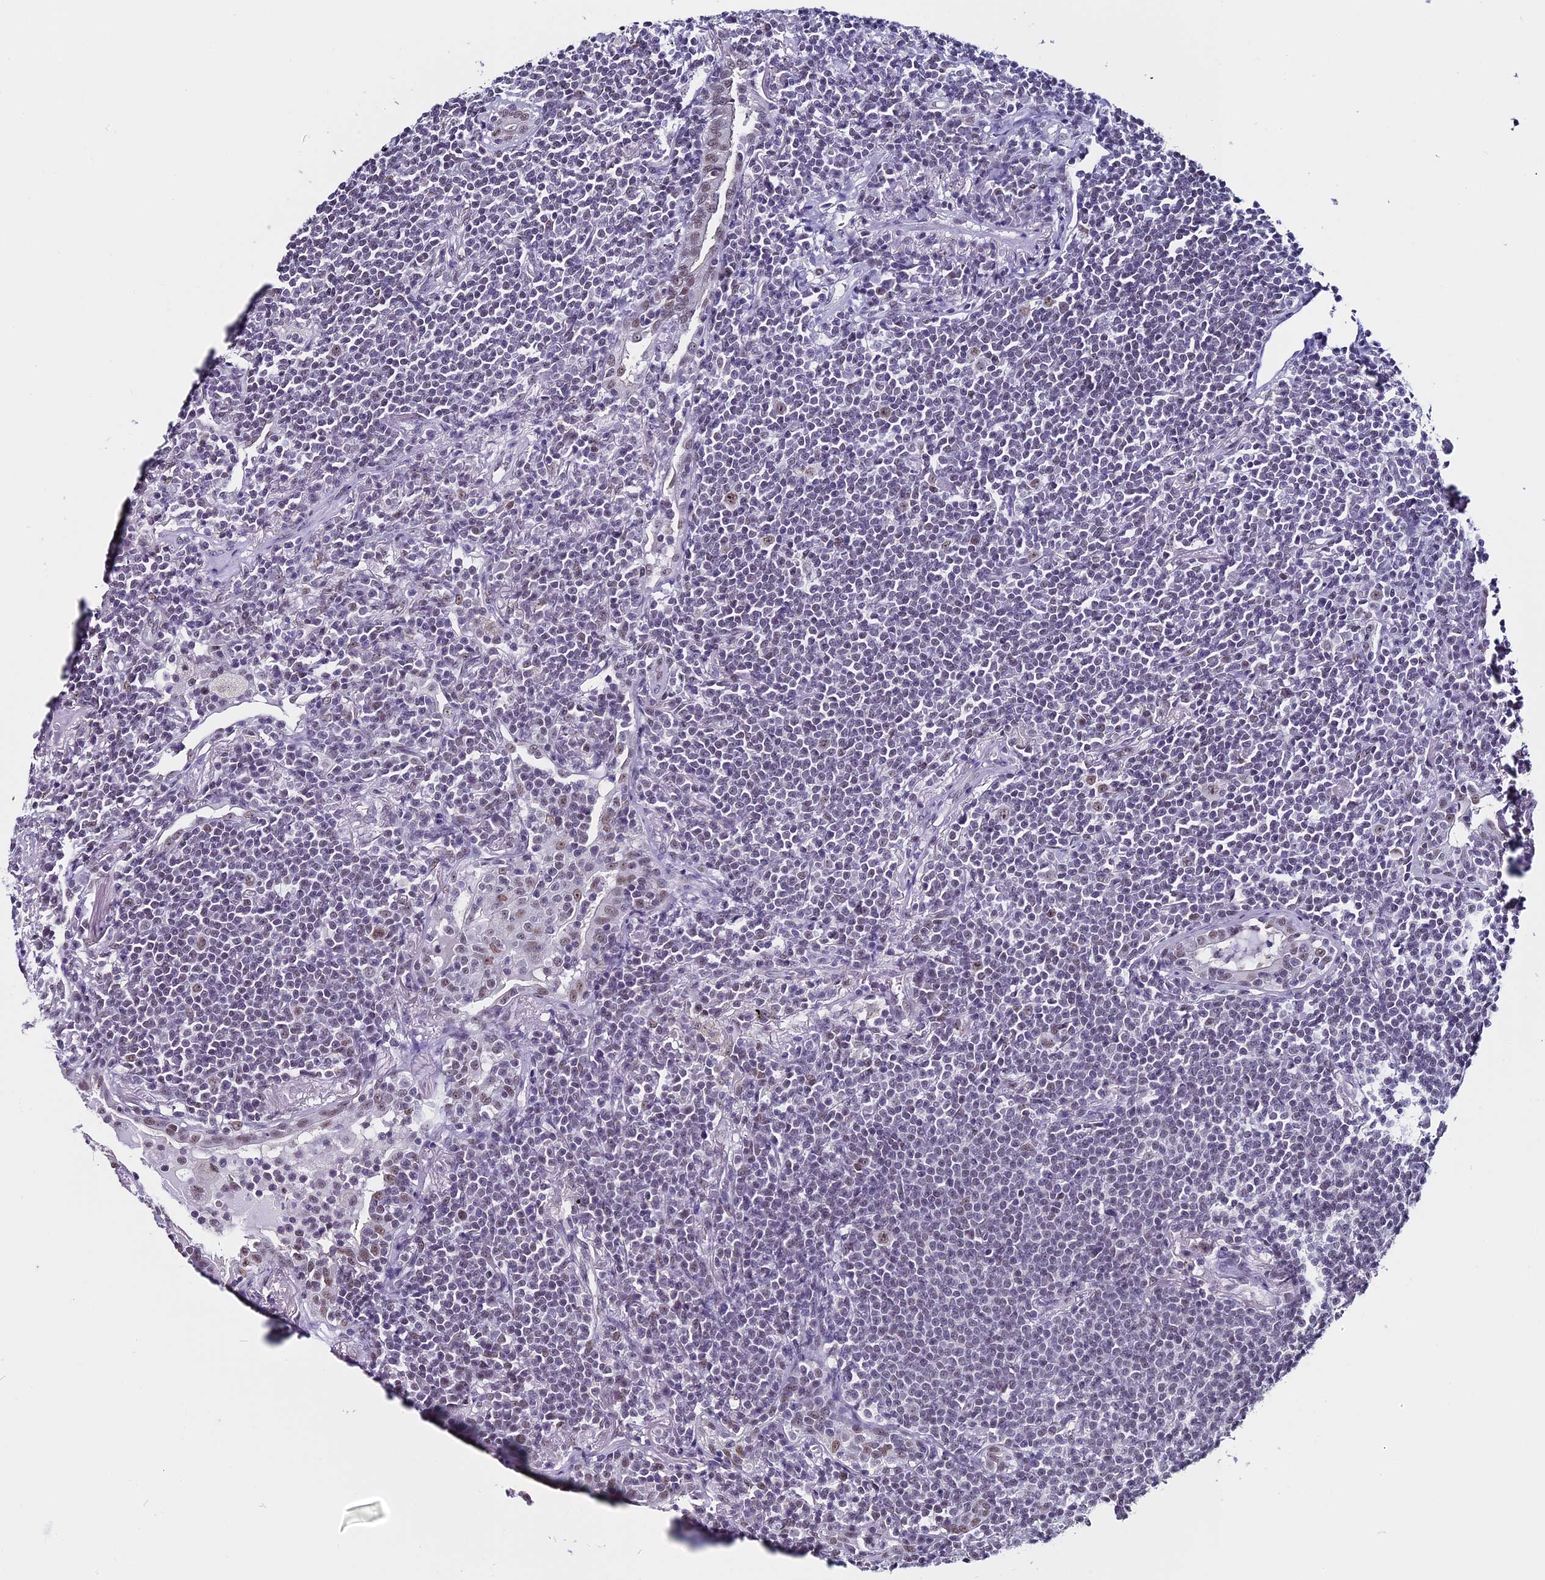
{"staining": {"intensity": "negative", "quantity": "none", "location": "none"}, "tissue": "lymphoma", "cell_type": "Tumor cells", "image_type": "cancer", "snomed": [{"axis": "morphology", "description": "Malignant lymphoma, non-Hodgkin's type, Low grade"}, {"axis": "topography", "description": "Lung"}], "caption": "Immunohistochemistry image of human low-grade malignant lymphoma, non-Hodgkin's type stained for a protein (brown), which displays no staining in tumor cells. The staining was performed using DAB (3,3'-diaminobenzidine) to visualize the protein expression in brown, while the nuclei were stained in blue with hematoxylin (Magnification: 20x).", "gene": "CD2BP2", "patient": {"sex": "female", "age": 71}}